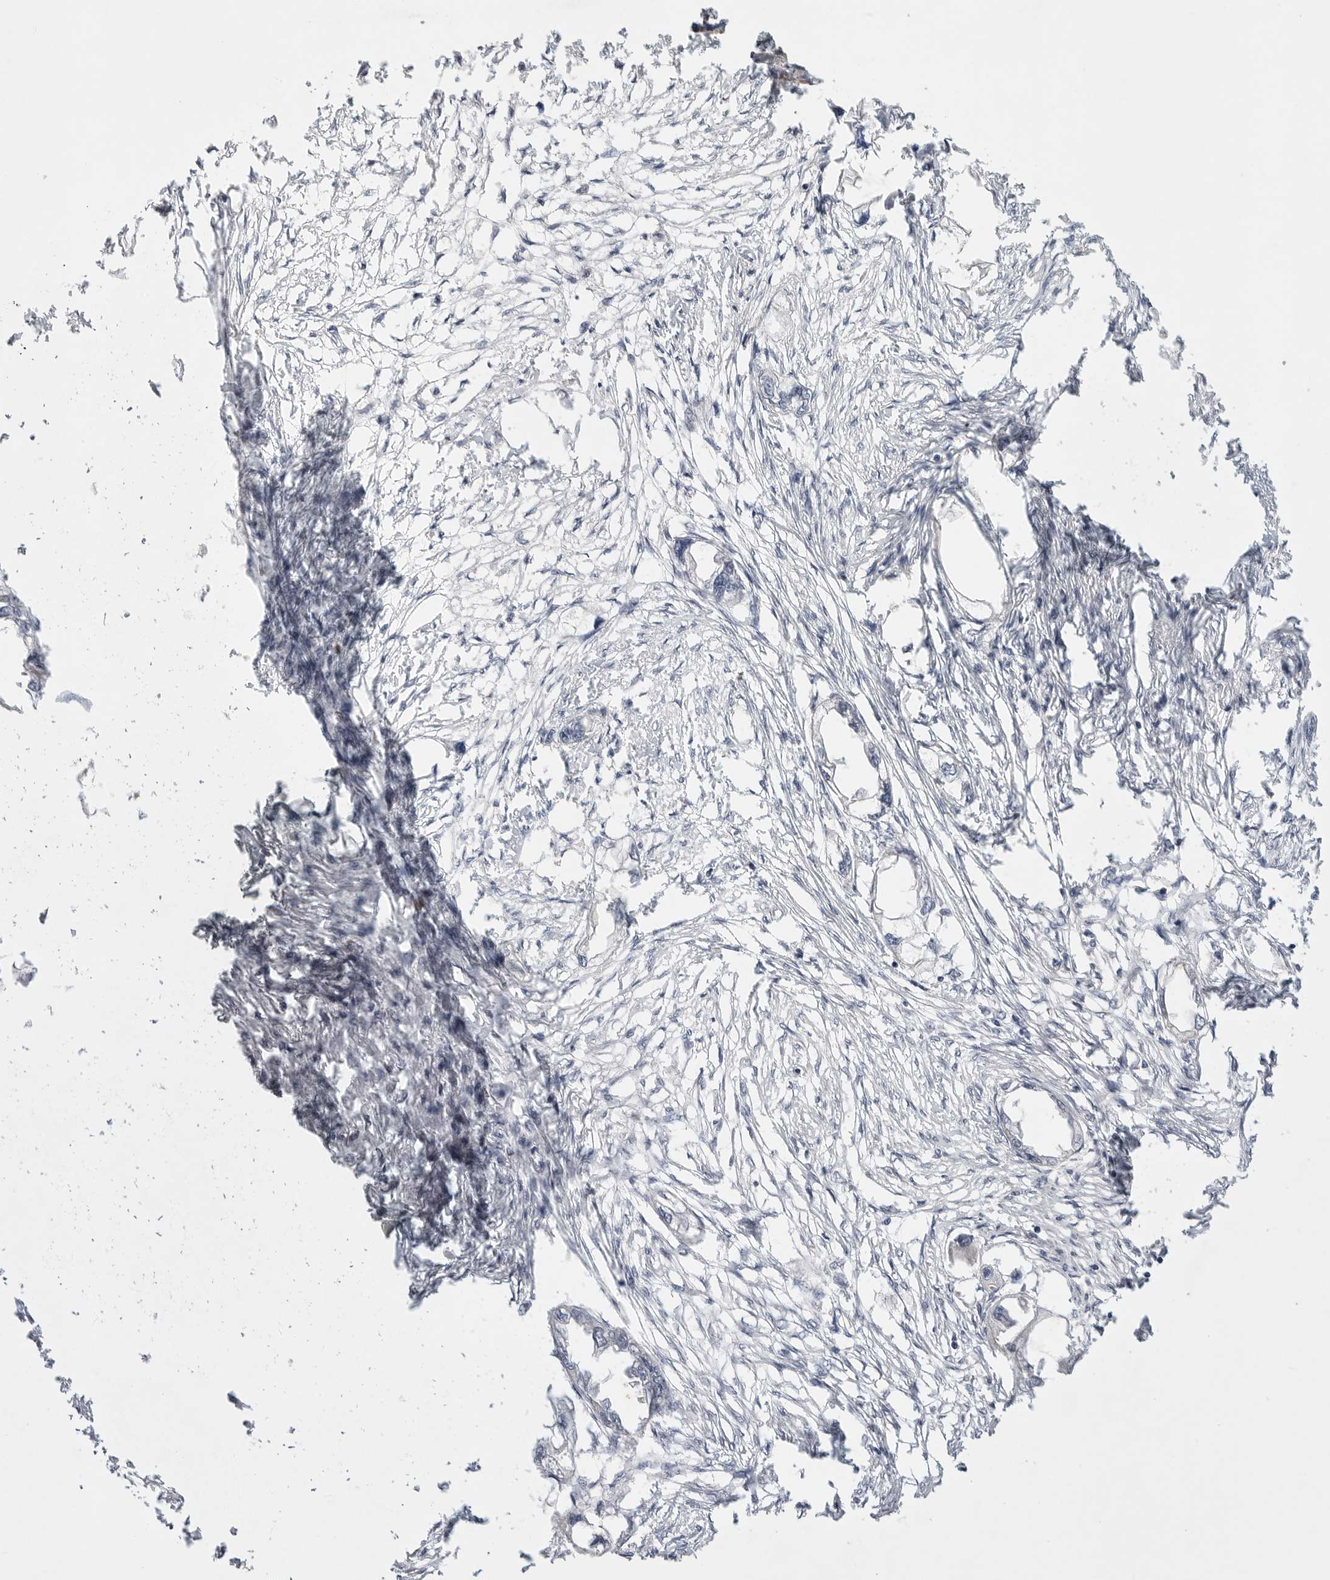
{"staining": {"intensity": "negative", "quantity": "none", "location": "none"}, "tissue": "endometrial cancer", "cell_type": "Tumor cells", "image_type": "cancer", "snomed": [{"axis": "morphology", "description": "Adenocarcinoma, NOS"}, {"axis": "morphology", "description": "Adenocarcinoma, metastatic, NOS"}, {"axis": "topography", "description": "Adipose tissue"}, {"axis": "topography", "description": "Endometrium"}], "caption": "High power microscopy photomicrograph of an immunohistochemistry histopathology image of endometrial cancer (adenocarcinoma), revealing no significant expression in tumor cells.", "gene": "FBXO43", "patient": {"sex": "female", "age": 67}}